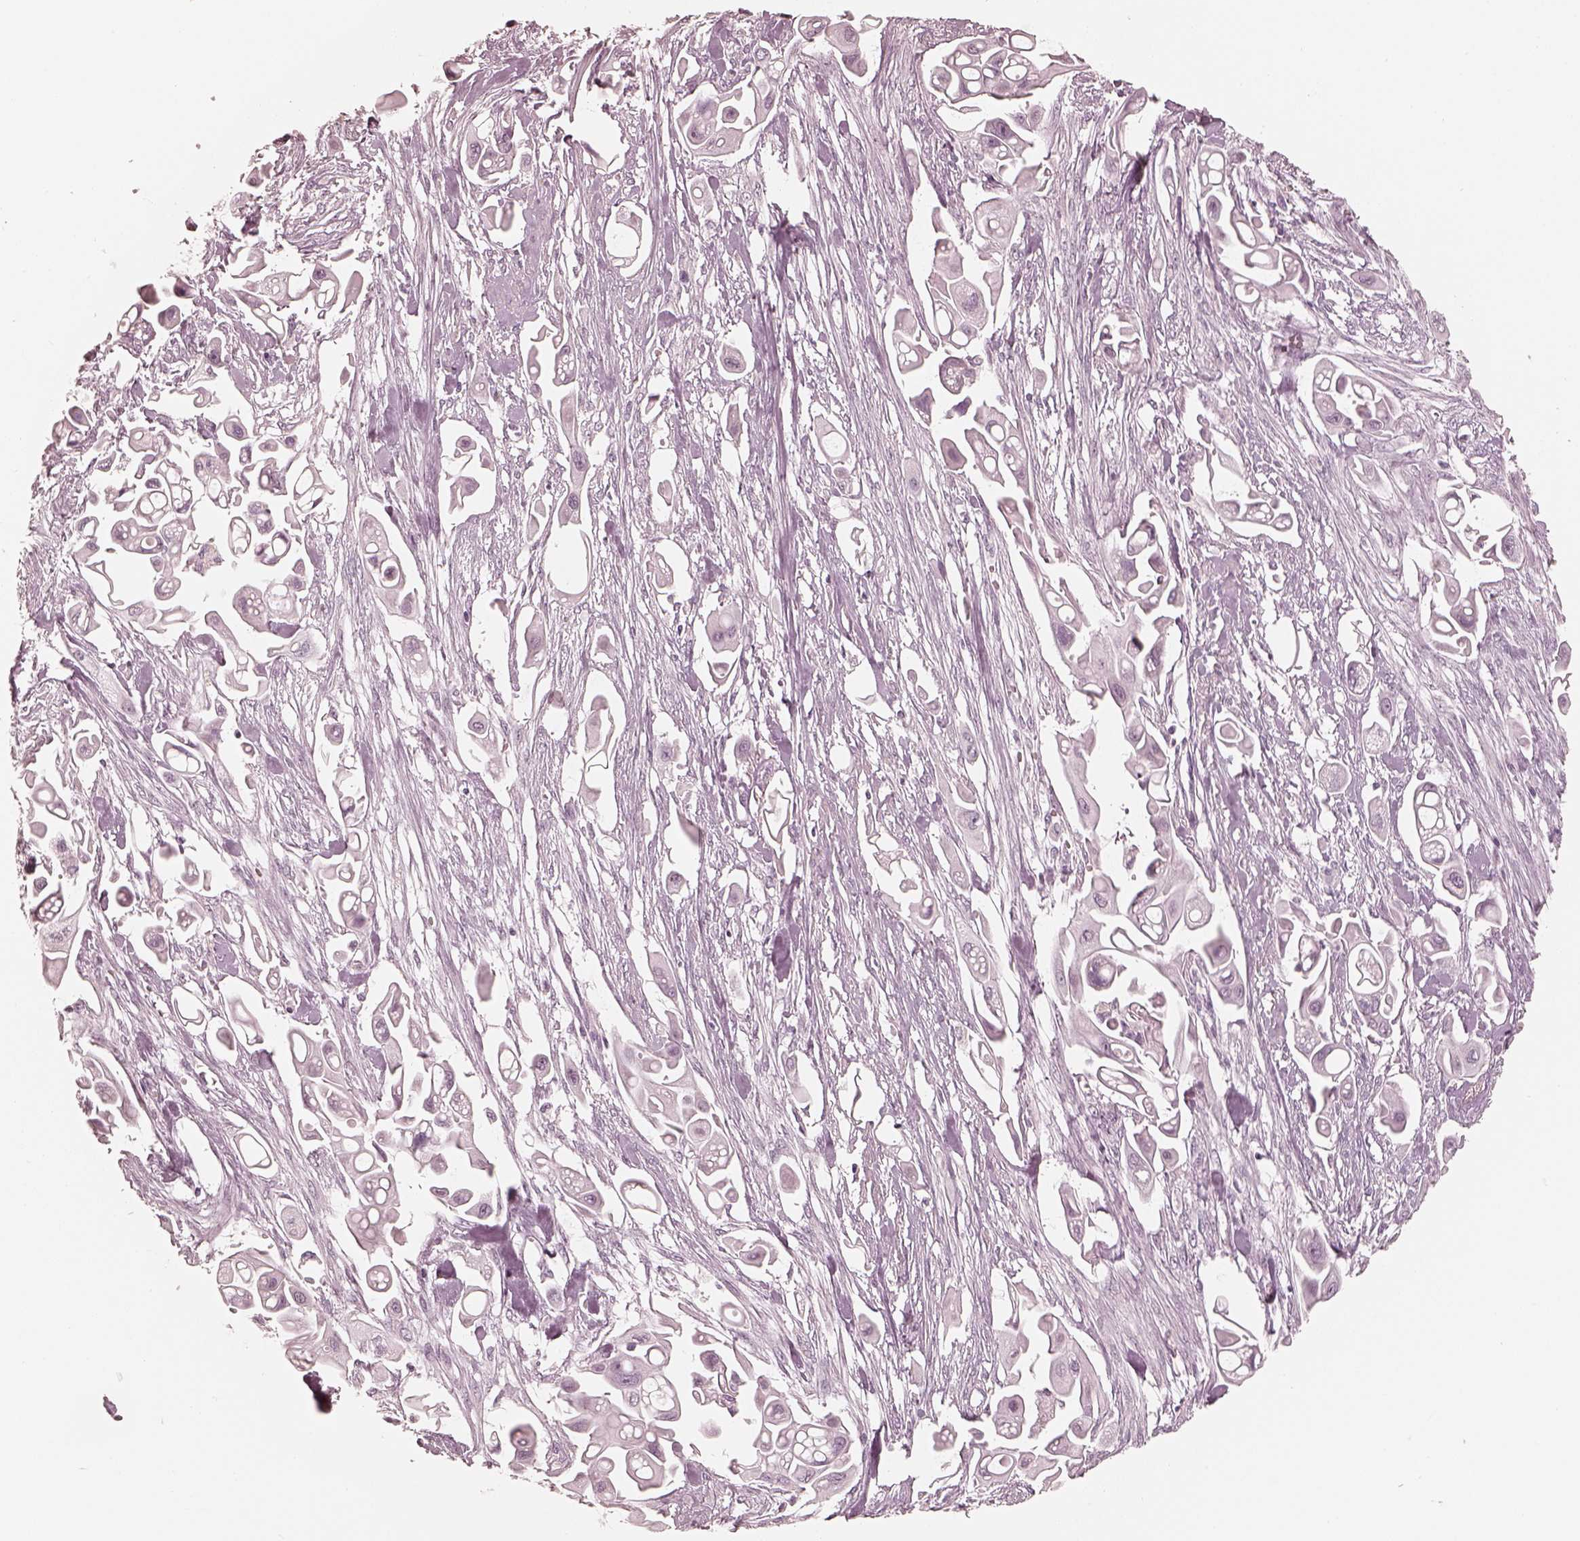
{"staining": {"intensity": "negative", "quantity": "none", "location": "none"}, "tissue": "pancreatic cancer", "cell_type": "Tumor cells", "image_type": "cancer", "snomed": [{"axis": "morphology", "description": "Adenocarcinoma, NOS"}, {"axis": "topography", "description": "Pancreas"}], "caption": "Image shows no significant protein positivity in tumor cells of pancreatic adenocarcinoma.", "gene": "CALR3", "patient": {"sex": "male", "age": 50}}